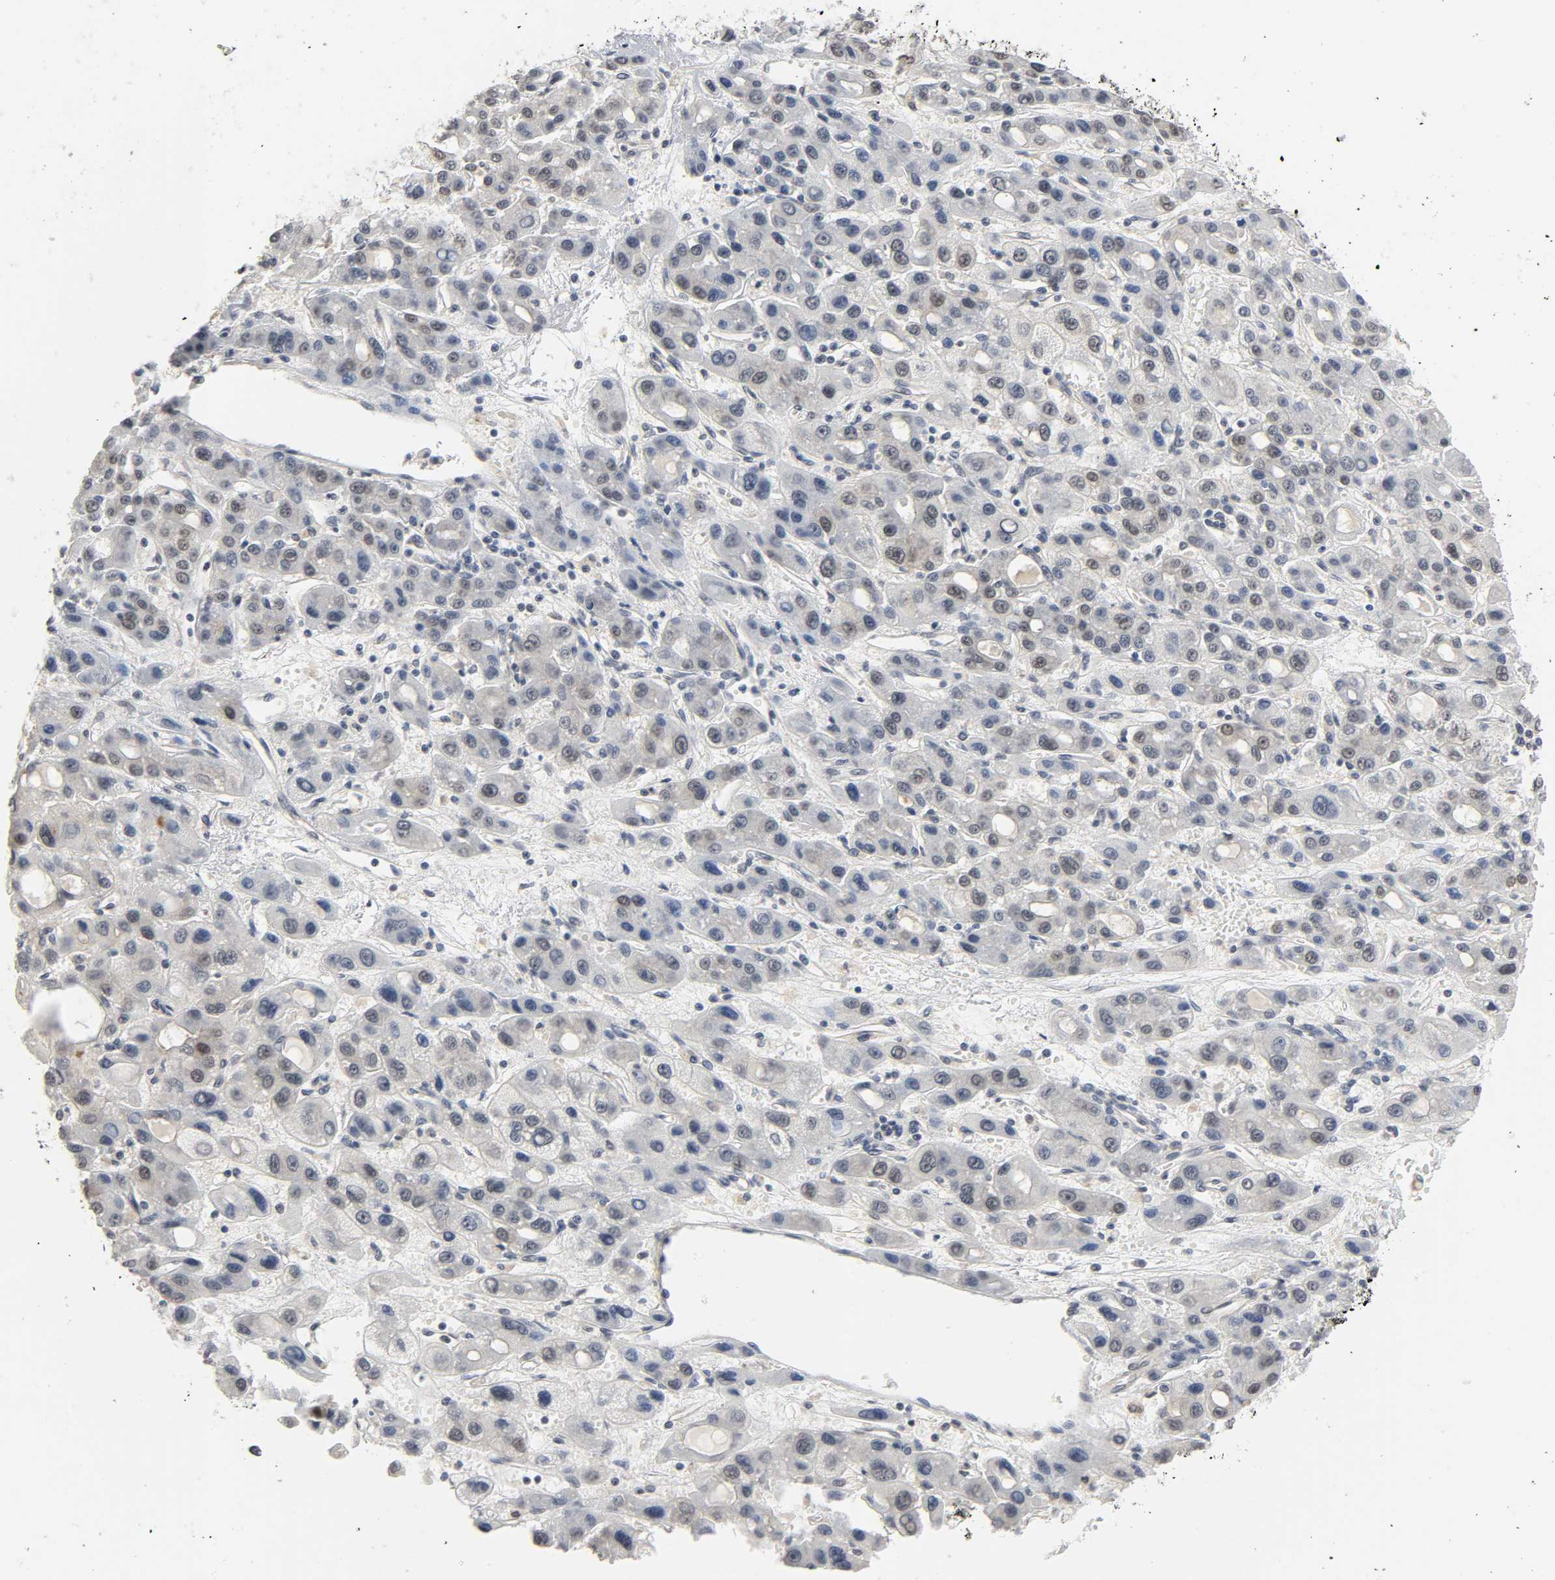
{"staining": {"intensity": "negative", "quantity": "none", "location": "none"}, "tissue": "liver cancer", "cell_type": "Tumor cells", "image_type": "cancer", "snomed": [{"axis": "morphology", "description": "Carcinoma, Hepatocellular, NOS"}, {"axis": "topography", "description": "Liver"}], "caption": "Tumor cells are negative for brown protein staining in liver cancer. The staining was performed using DAB (3,3'-diaminobenzidine) to visualize the protein expression in brown, while the nuclei were stained in blue with hematoxylin (Magnification: 20x).", "gene": "ACSS2", "patient": {"sex": "male", "age": 55}}